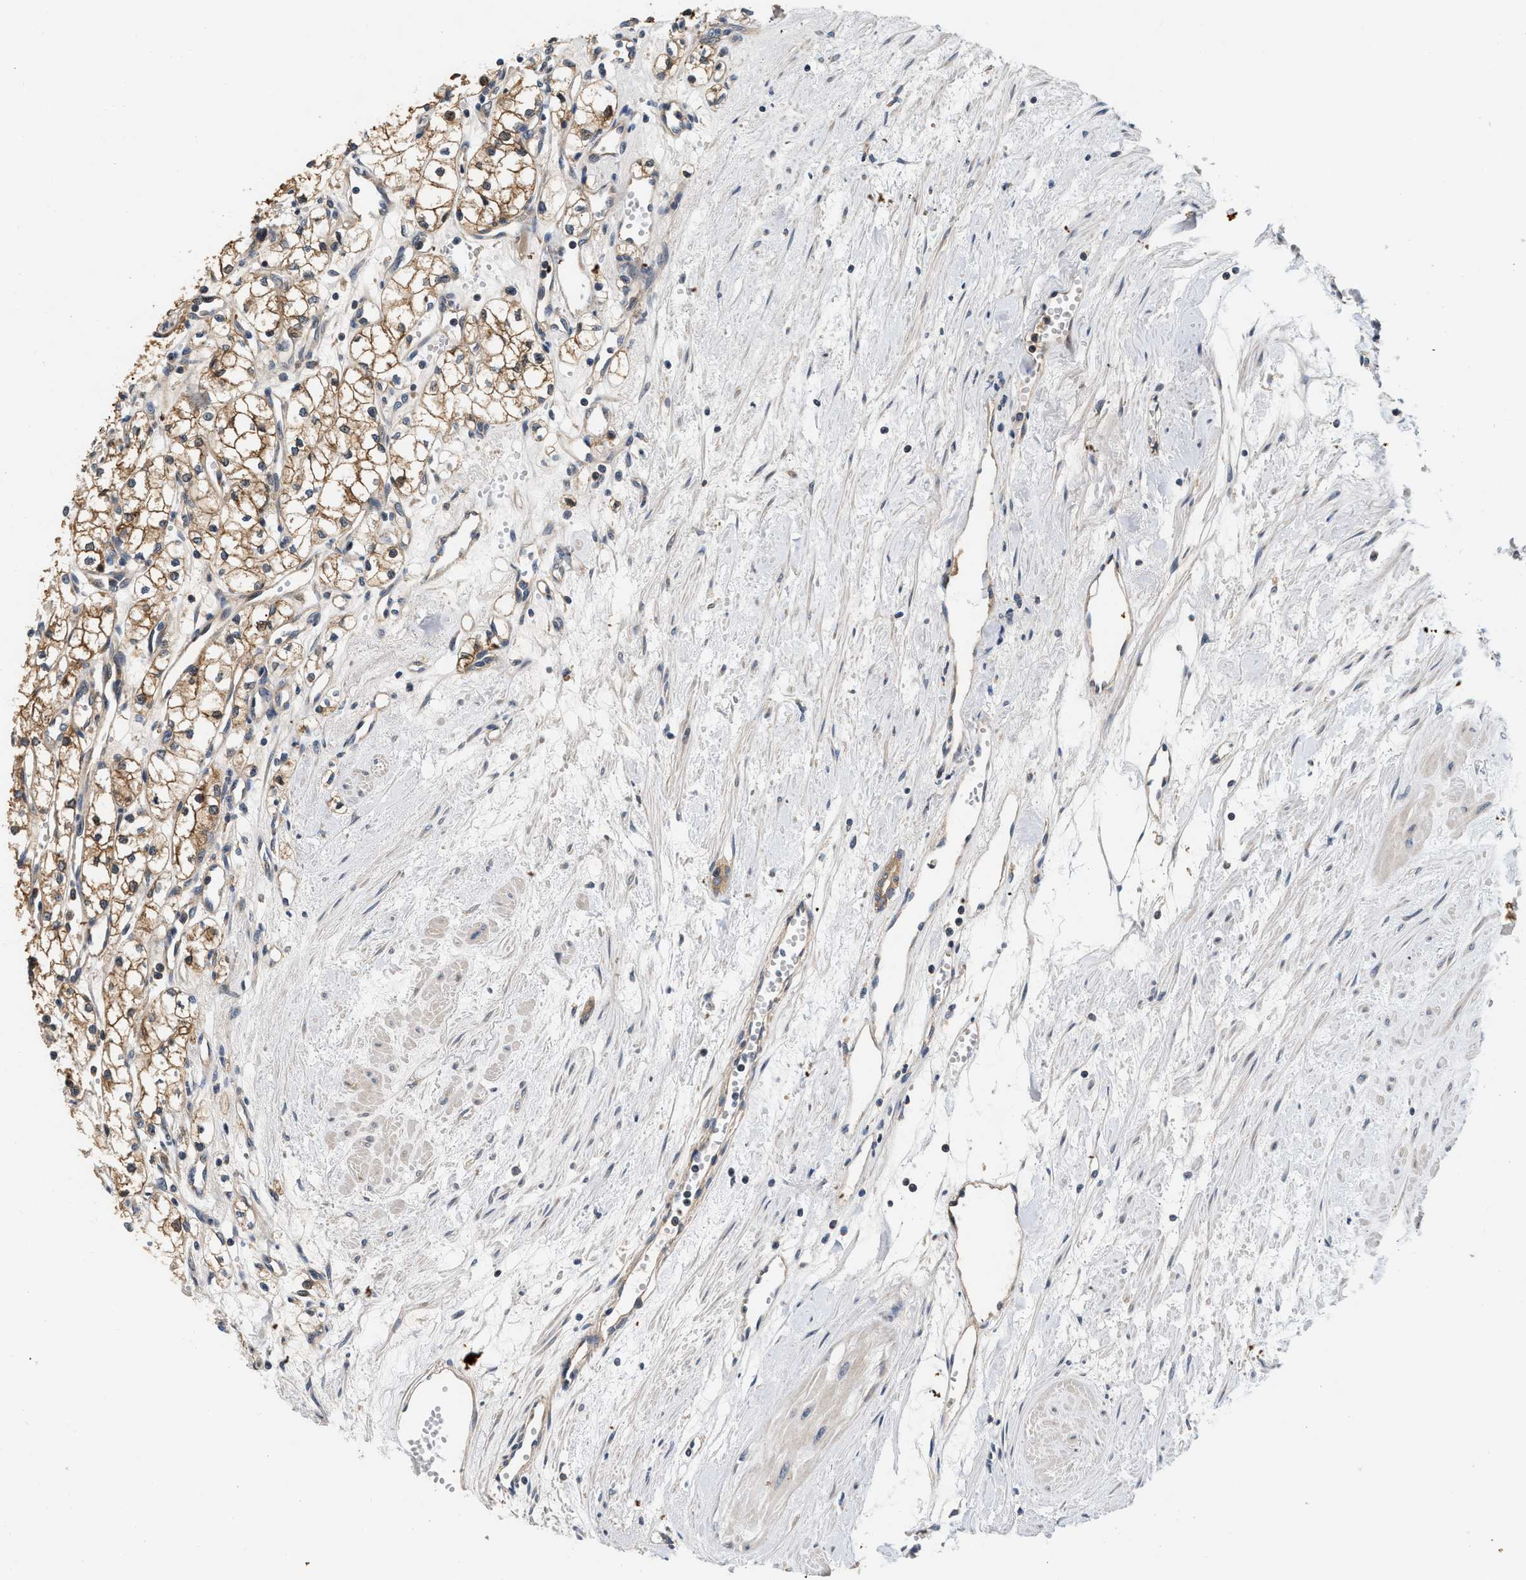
{"staining": {"intensity": "moderate", "quantity": ">75%", "location": "cytoplasmic/membranous"}, "tissue": "renal cancer", "cell_type": "Tumor cells", "image_type": "cancer", "snomed": [{"axis": "morphology", "description": "Adenocarcinoma, NOS"}, {"axis": "topography", "description": "Kidney"}], "caption": "DAB immunohistochemical staining of renal adenocarcinoma displays moderate cytoplasmic/membranous protein staining in about >75% of tumor cells.", "gene": "FAM78A", "patient": {"sex": "male", "age": 59}}